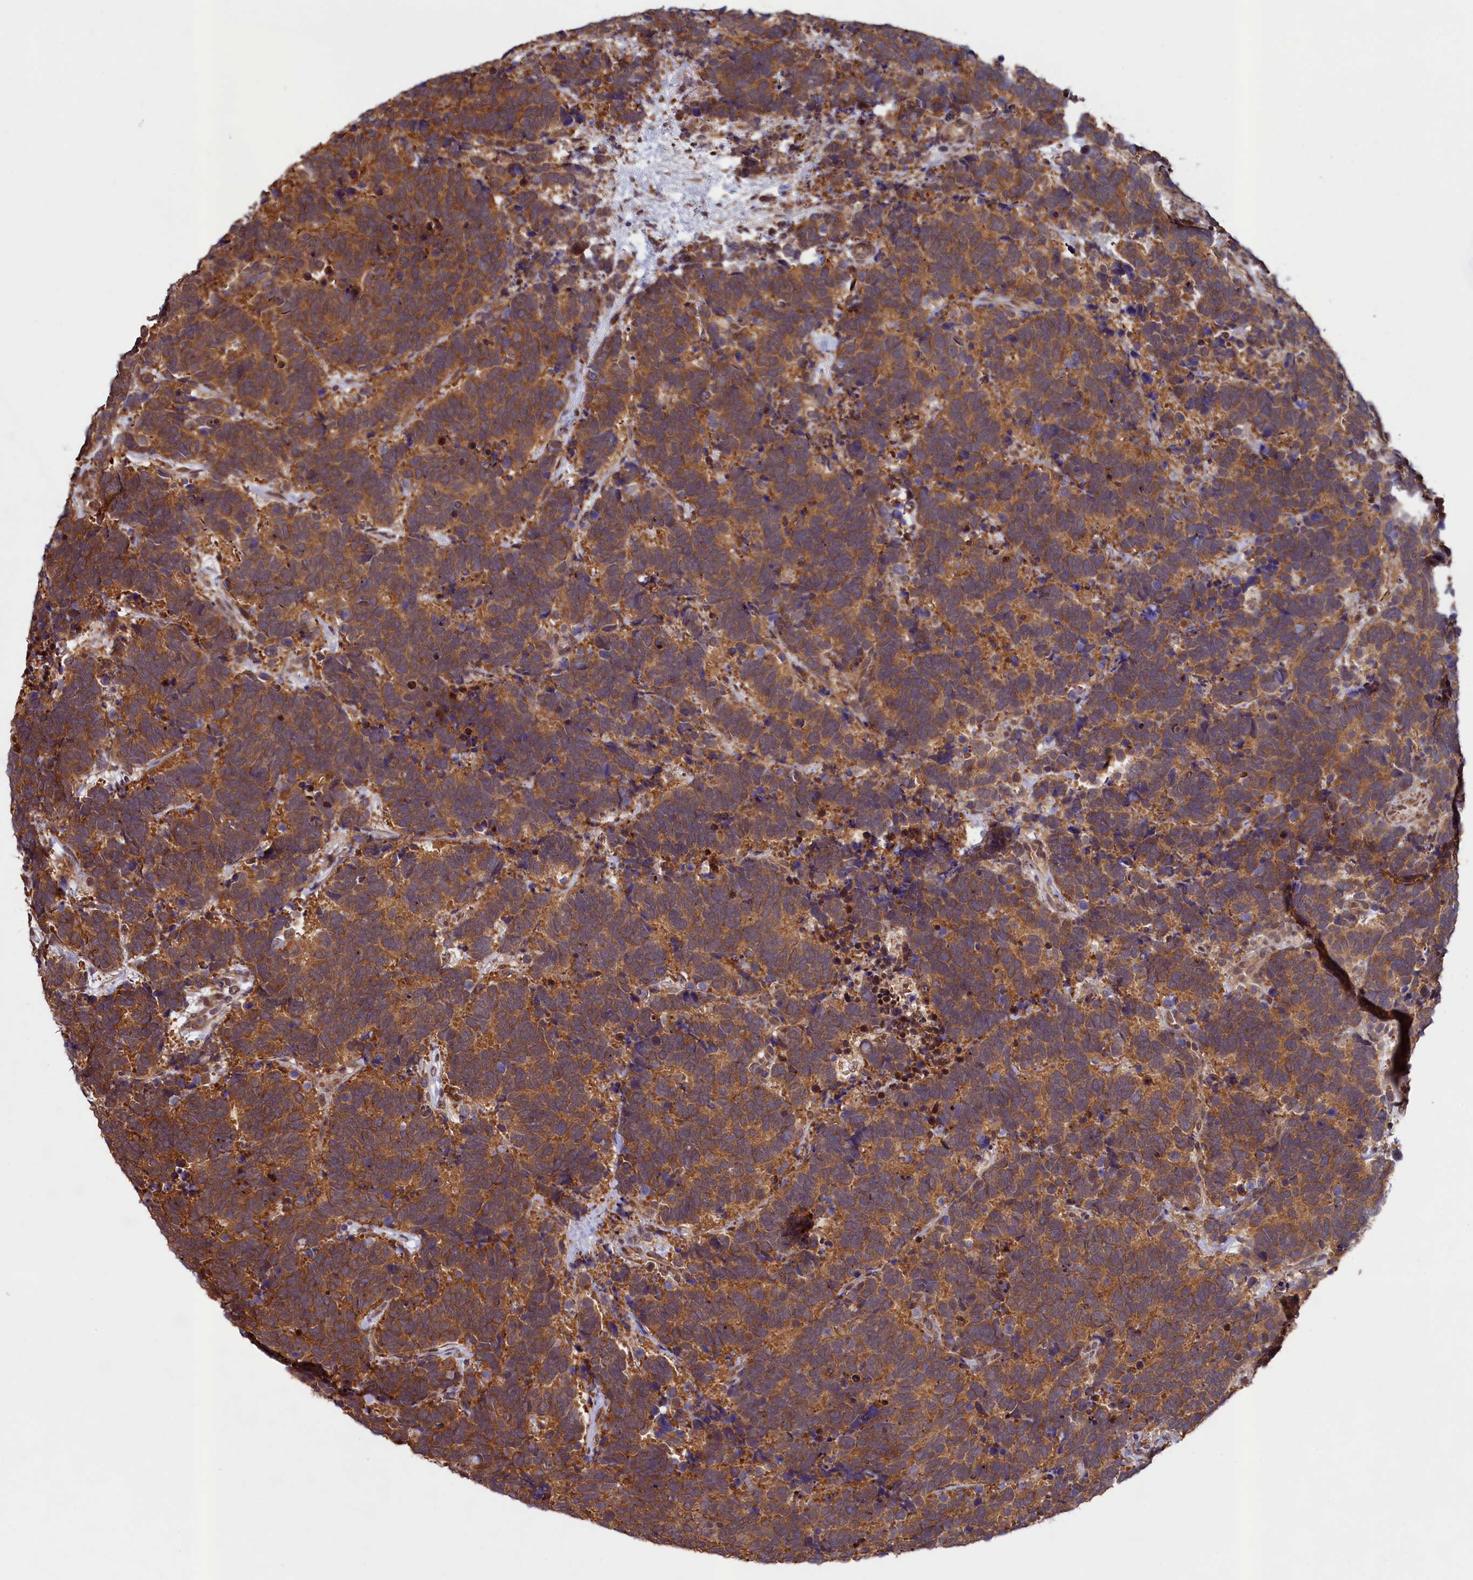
{"staining": {"intensity": "moderate", "quantity": ">75%", "location": "cytoplasmic/membranous"}, "tissue": "carcinoid", "cell_type": "Tumor cells", "image_type": "cancer", "snomed": [{"axis": "morphology", "description": "Carcinoma, NOS"}, {"axis": "morphology", "description": "Carcinoid, malignant, NOS"}, {"axis": "topography", "description": "Urinary bladder"}], "caption": "Immunohistochemistry (IHC) histopathology image of neoplastic tissue: human carcinoid stained using IHC reveals medium levels of moderate protein expression localized specifically in the cytoplasmic/membranous of tumor cells, appearing as a cytoplasmic/membranous brown color.", "gene": "LEO1", "patient": {"sex": "male", "age": 57}}